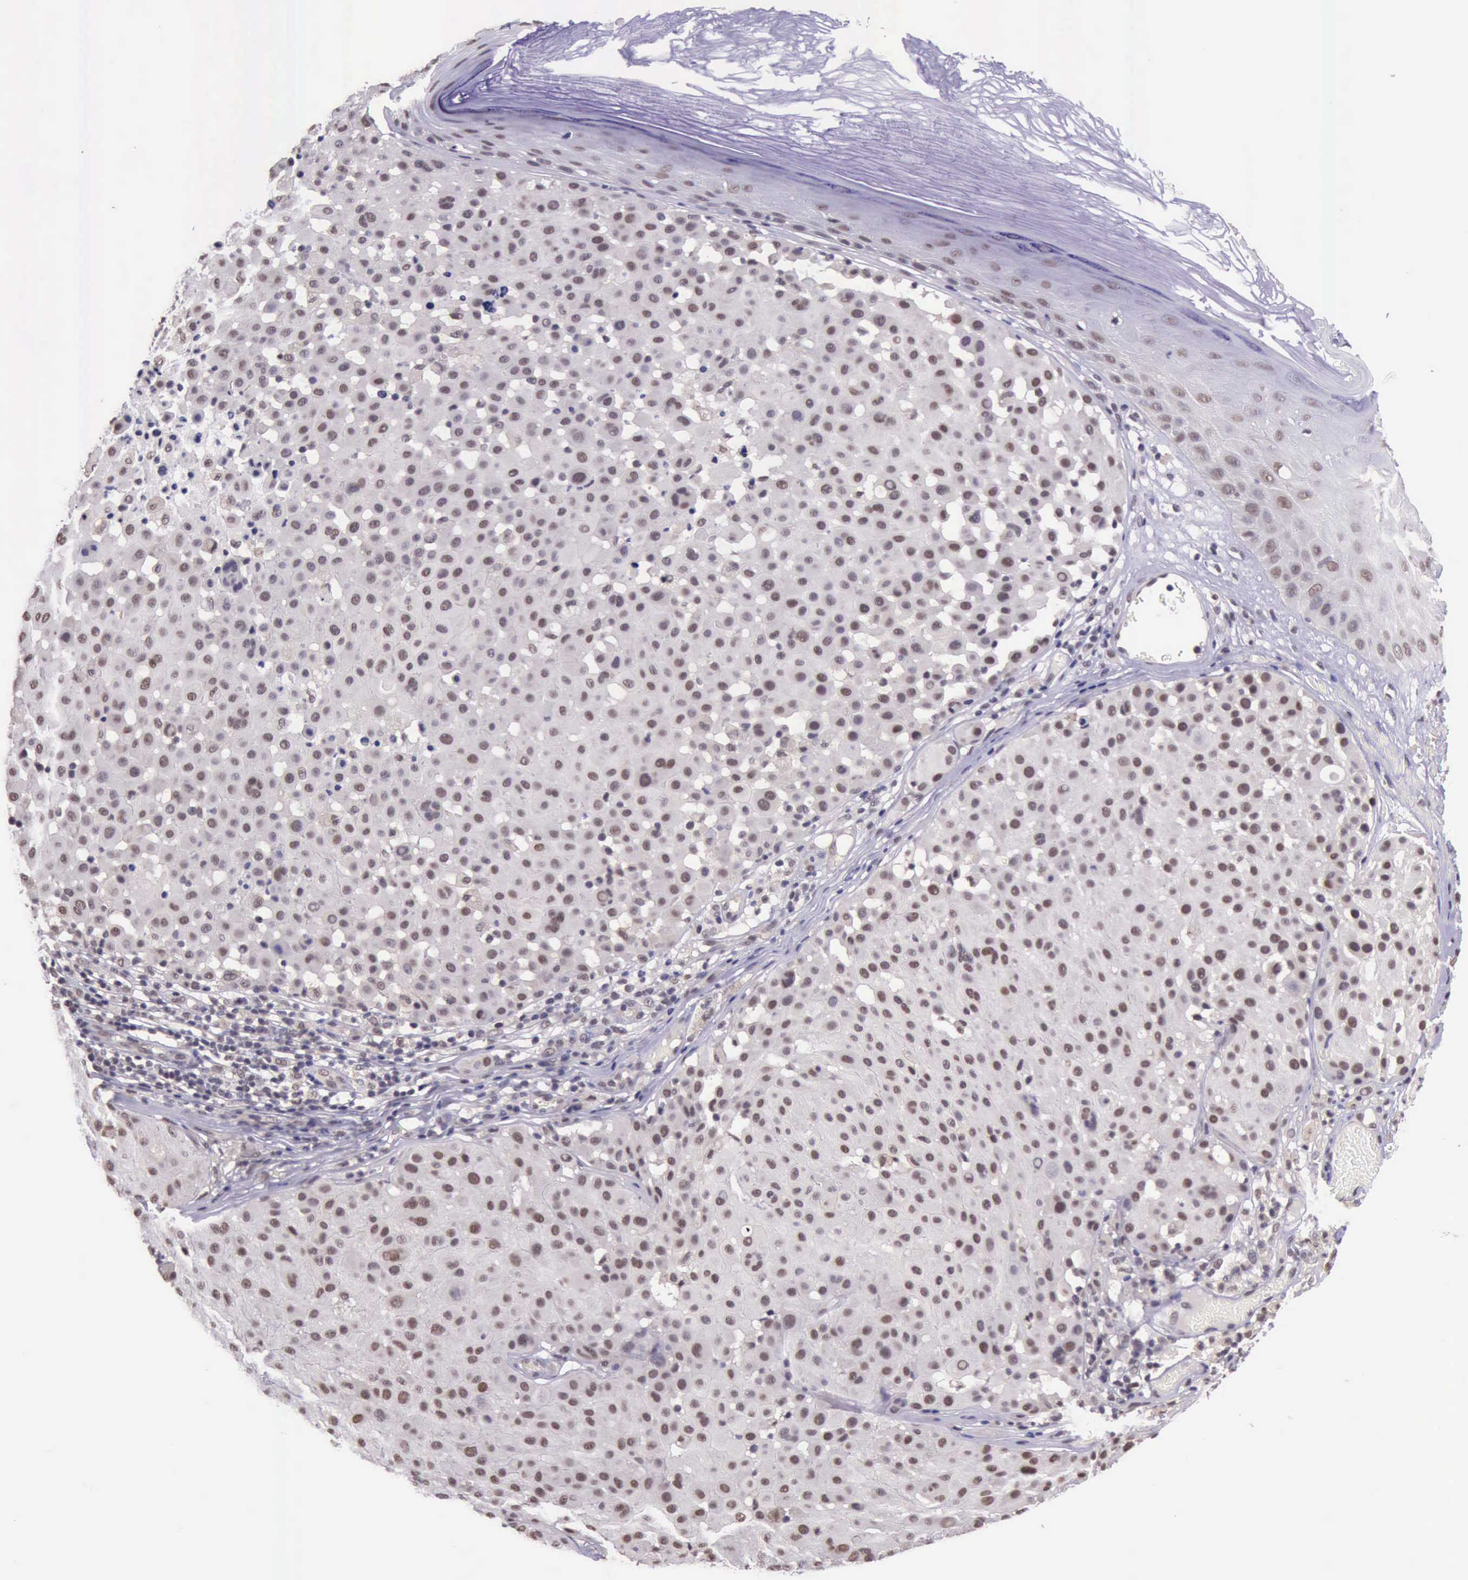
{"staining": {"intensity": "moderate", "quantity": ">75%", "location": "nuclear"}, "tissue": "melanoma", "cell_type": "Tumor cells", "image_type": "cancer", "snomed": [{"axis": "morphology", "description": "Malignant melanoma, NOS"}, {"axis": "topography", "description": "Skin"}], "caption": "Human malignant melanoma stained with a protein marker displays moderate staining in tumor cells.", "gene": "PRPF39", "patient": {"sex": "male", "age": 36}}